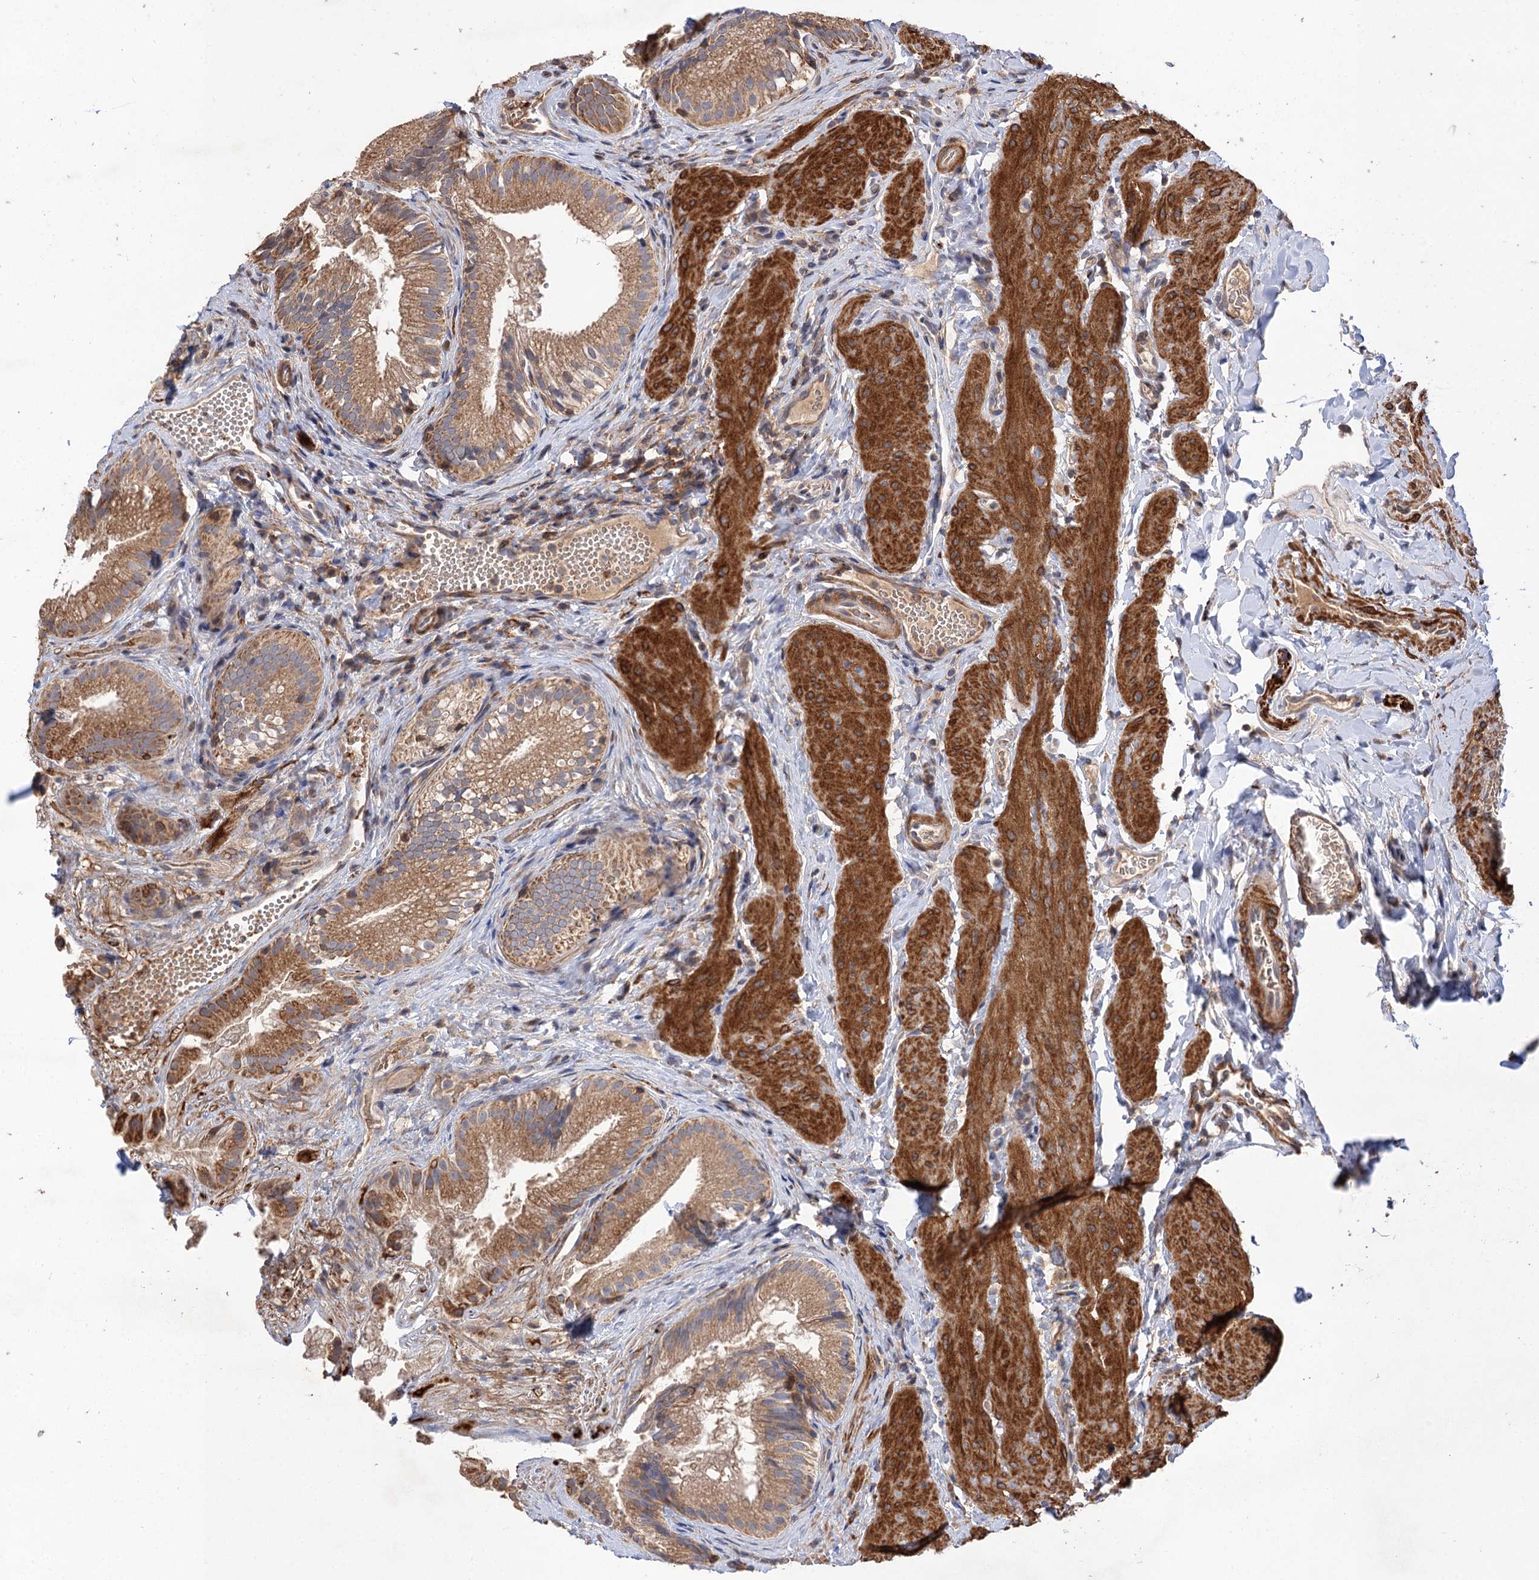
{"staining": {"intensity": "moderate", "quantity": ">75%", "location": "cytoplasmic/membranous"}, "tissue": "gallbladder", "cell_type": "Glandular cells", "image_type": "normal", "snomed": [{"axis": "morphology", "description": "Normal tissue, NOS"}, {"axis": "topography", "description": "Gallbladder"}], "caption": "IHC of normal gallbladder demonstrates medium levels of moderate cytoplasmic/membranous staining in about >75% of glandular cells.", "gene": "FBXW8", "patient": {"sex": "female", "age": 30}}